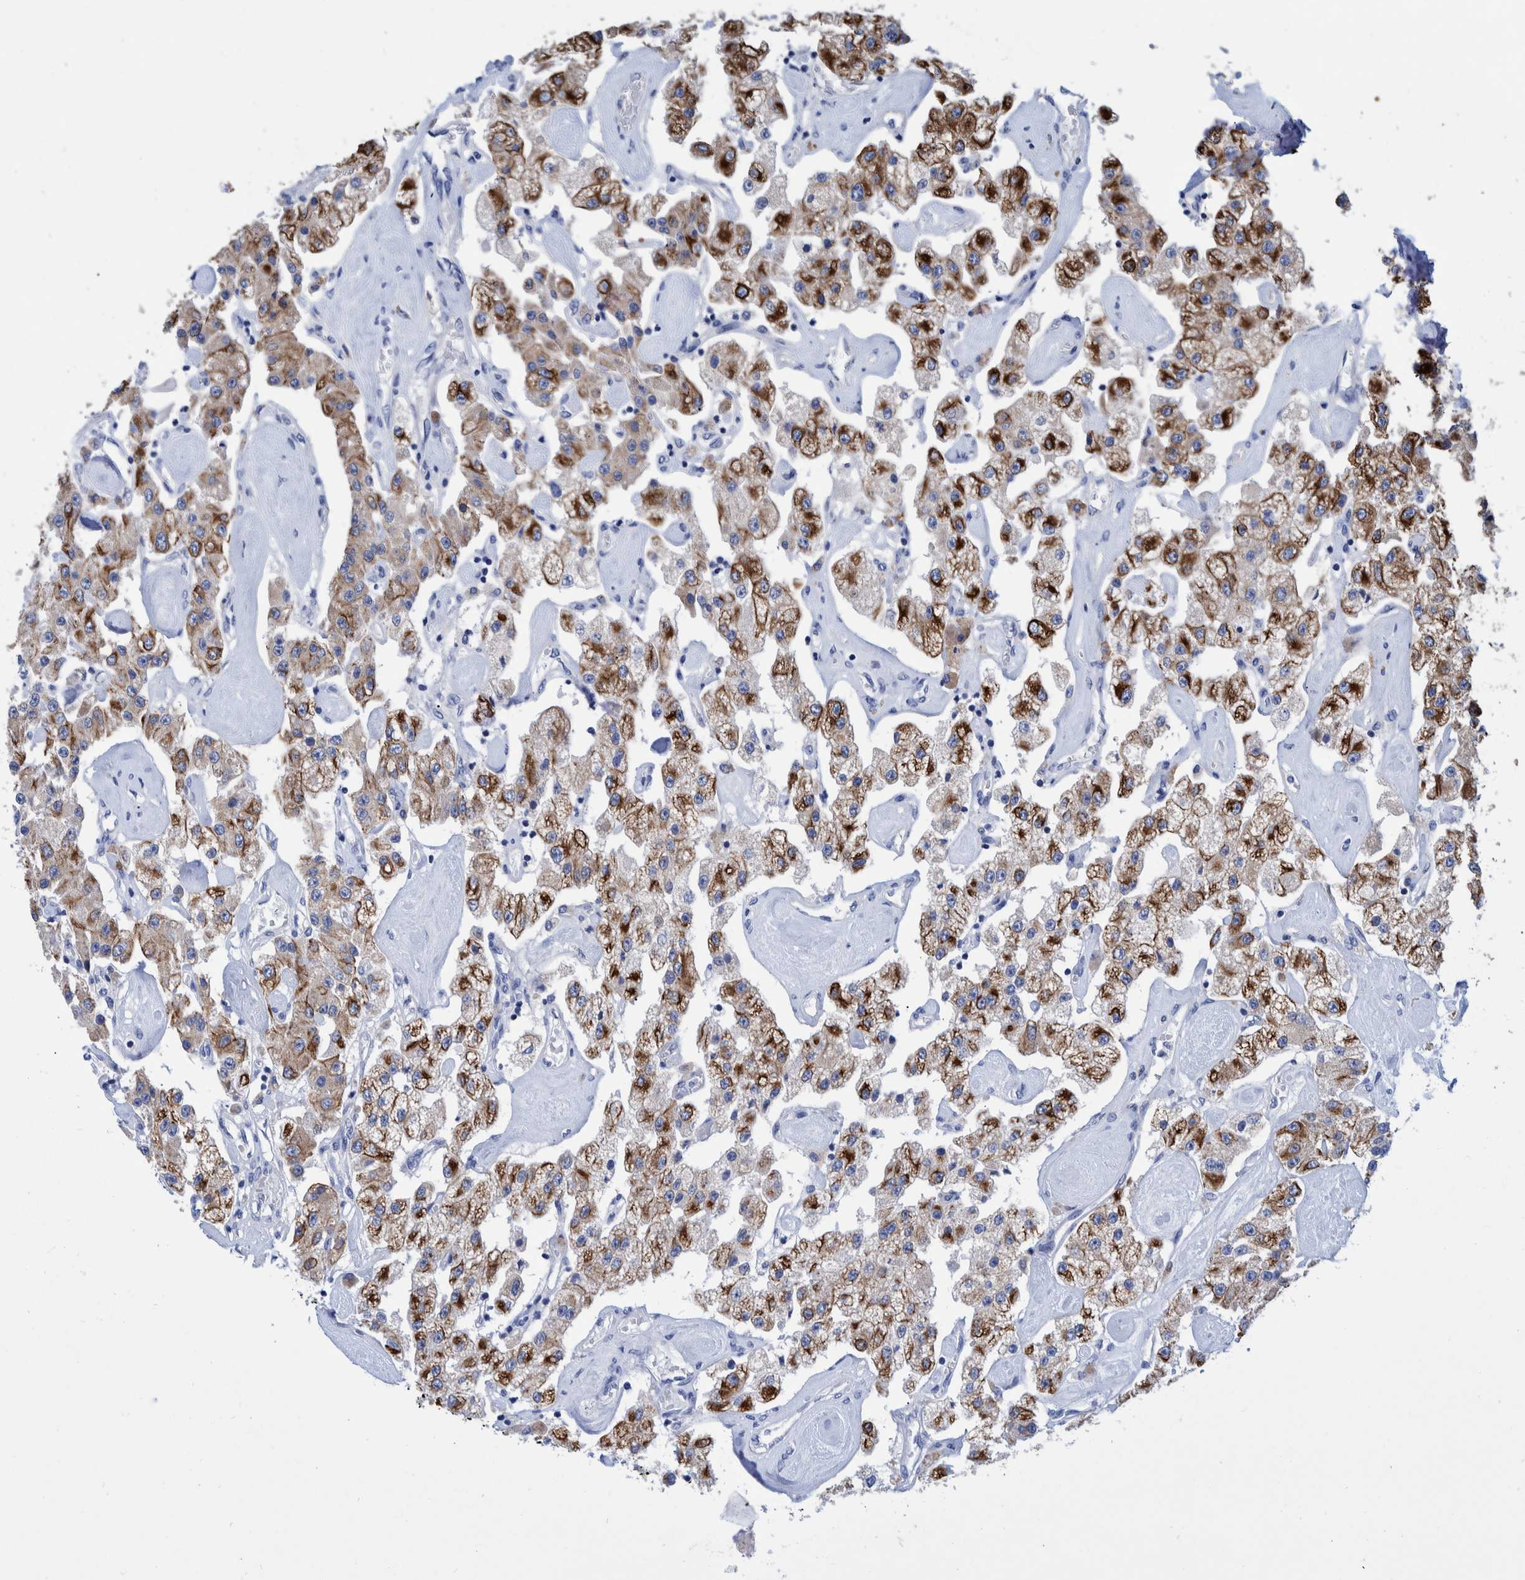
{"staining": {"intensity": "moderate", "quantity": ">75%", "location": "cytoplasmic/membranous"}, "tissue": "carcinoid", "cell_type": "Tumor cells", "image_type": "cancer", "snomed": [{"axis": "morphology", "description": "Carcinoid, malignant, NOS"}, {"axis": "topography", "description": "Pancreas"}], "caption": "Immunohistochemistry (DAB (3,3'-diaminobenzidine)) staining of human malignant carcinoid exhibits moderate cytoplasmic/membranous protein expression in approximately >75% of tumor cells.", "gene": "MKS1", "patient": {"sex": "male", "age": 41}}